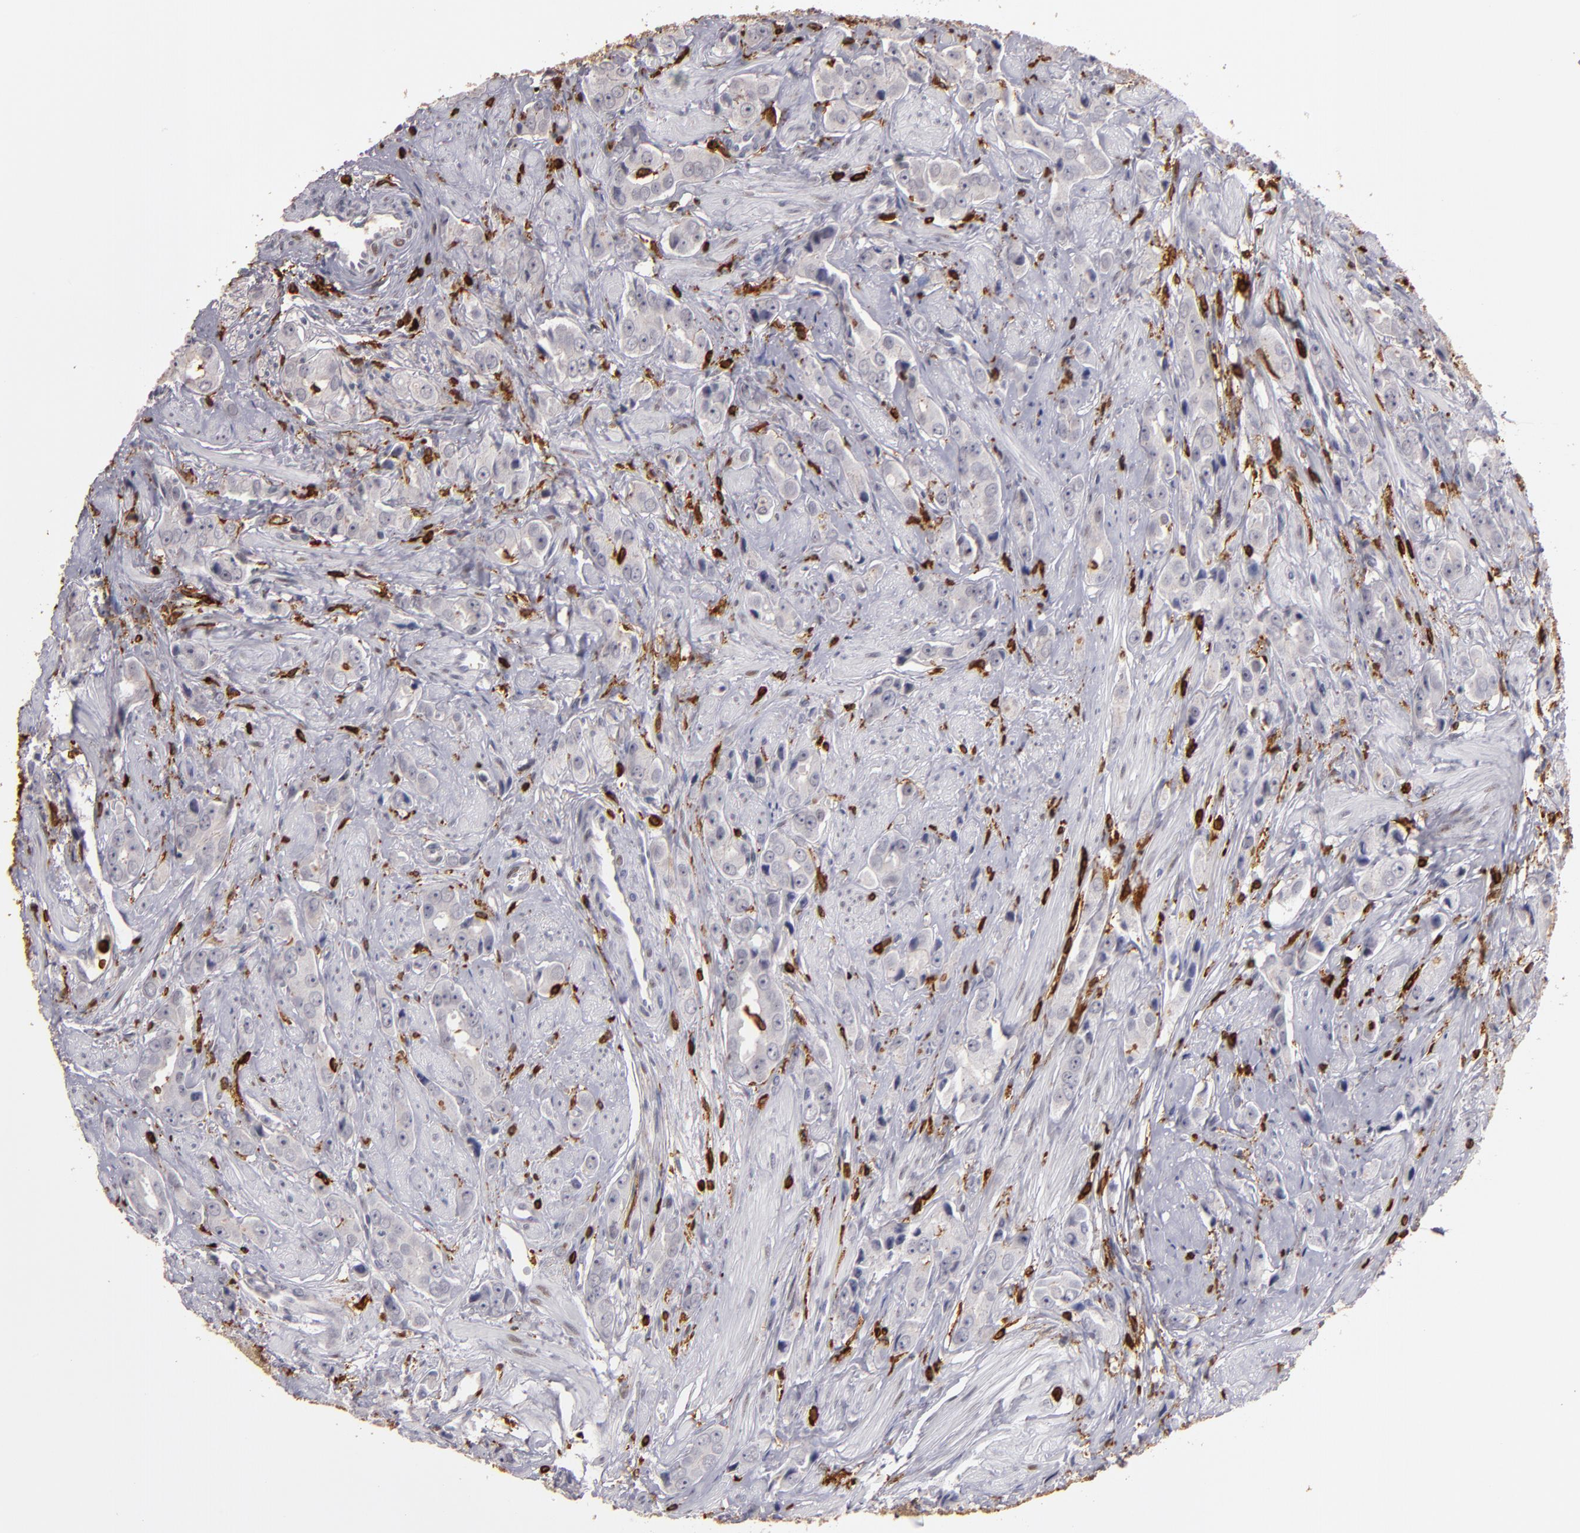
{"staining": {"intensity": "weak", "quantity": "25%-75%", "location": "cytoplasmic/membranous"}, "tissue": "prostate cancer", "cell_type": "Tumor cells", "image_type": "cancer", "snomed": [{"axis": "morphology", "description": "Adenocarcinoma, Medium grade"}, {"axis": "topography", "description": "Prostate"}], "caption": "Prostate cancer (adenocarcinoma (medium-grade)) stained with a brown dye reveals weak cytoplasmic/membranous positive positivity in approximately 25%-75% of tumor cells.", "gene": "WAS", "patient": {"sex": "male", "age": 53}}